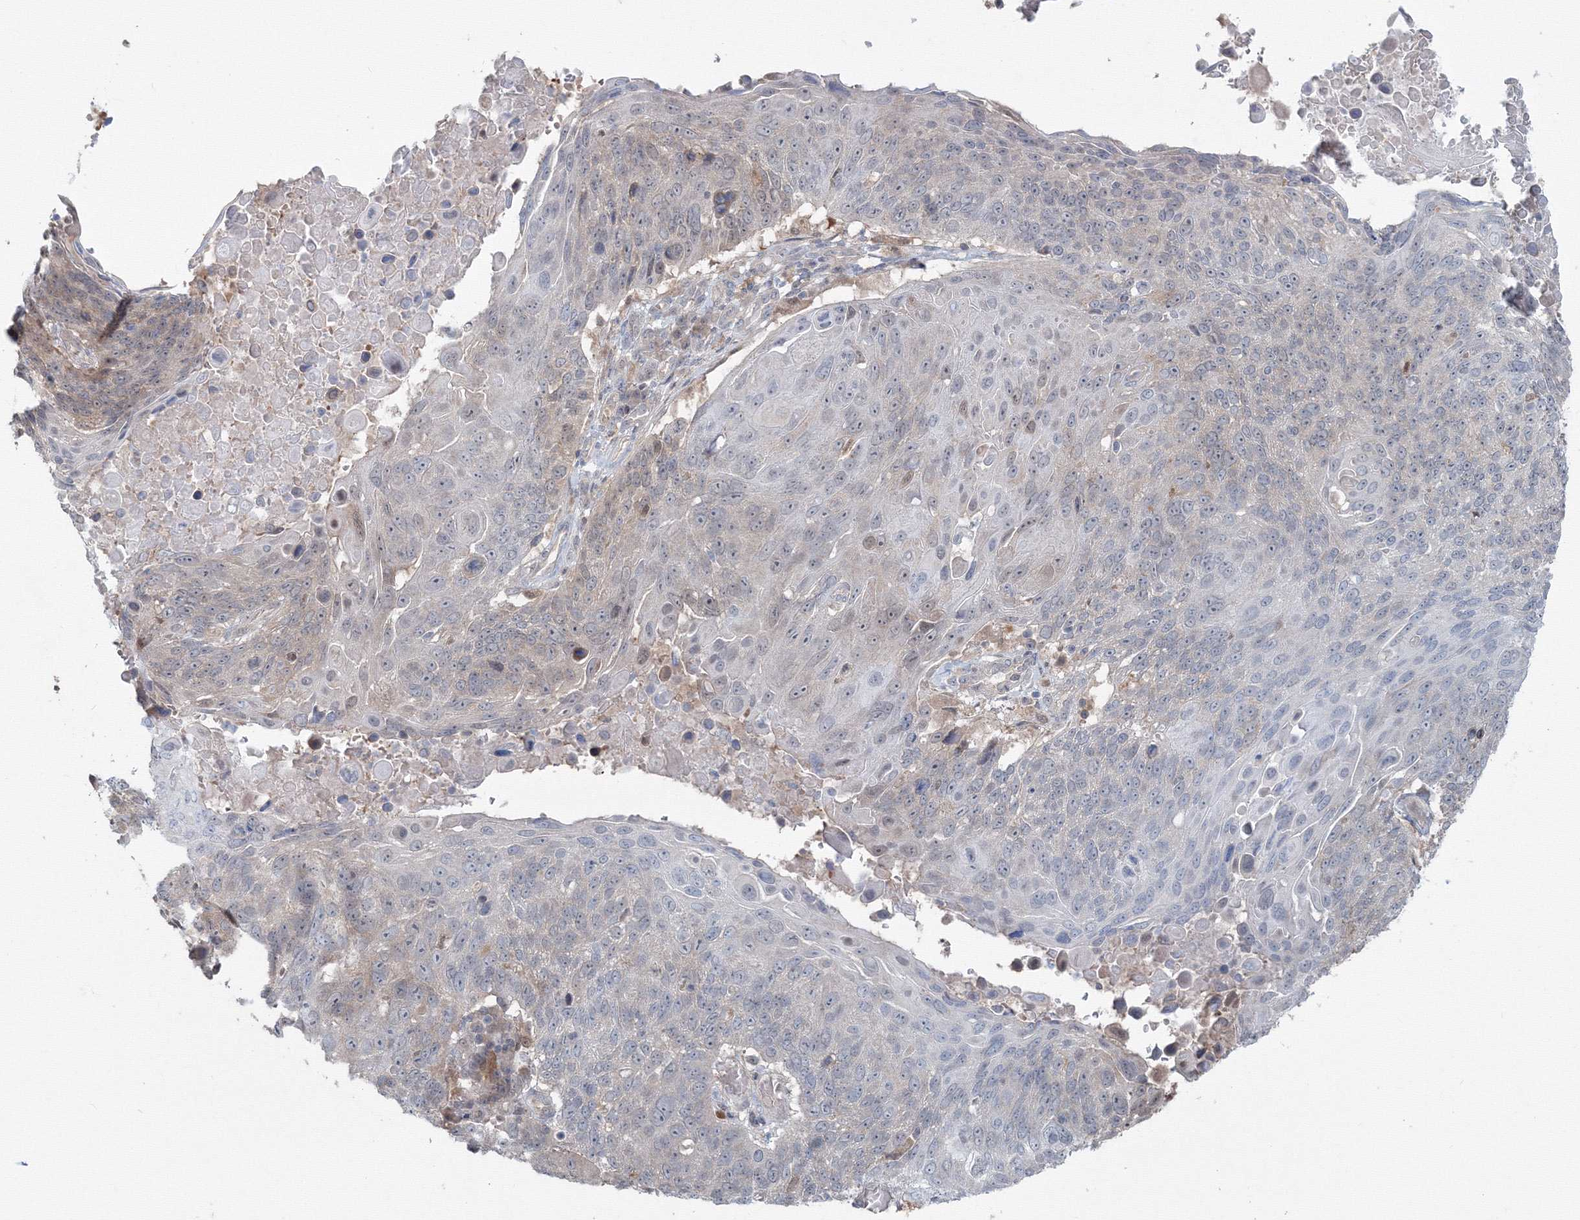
{"staining": {"intensity": "weak", "quantity": "<25%", "location": "cytoplasmic/membranous"}, "tissue": "lung cancer", "cell_type": "Tumor cells", "image_type": "cancer", "snomed": [{"axis": "morphology", "description": "Squamous cell carcinoma, NOS"}, {"axis": "topography", "description": "Lung"}], "caption": "A histopathology image of lung cancer (squamous cell carcinoma) stained for a protein demonstrates no brown staining in tumor cells.", "gene": "MKRN2", "patient": {"sex": "male", "age": 66}}